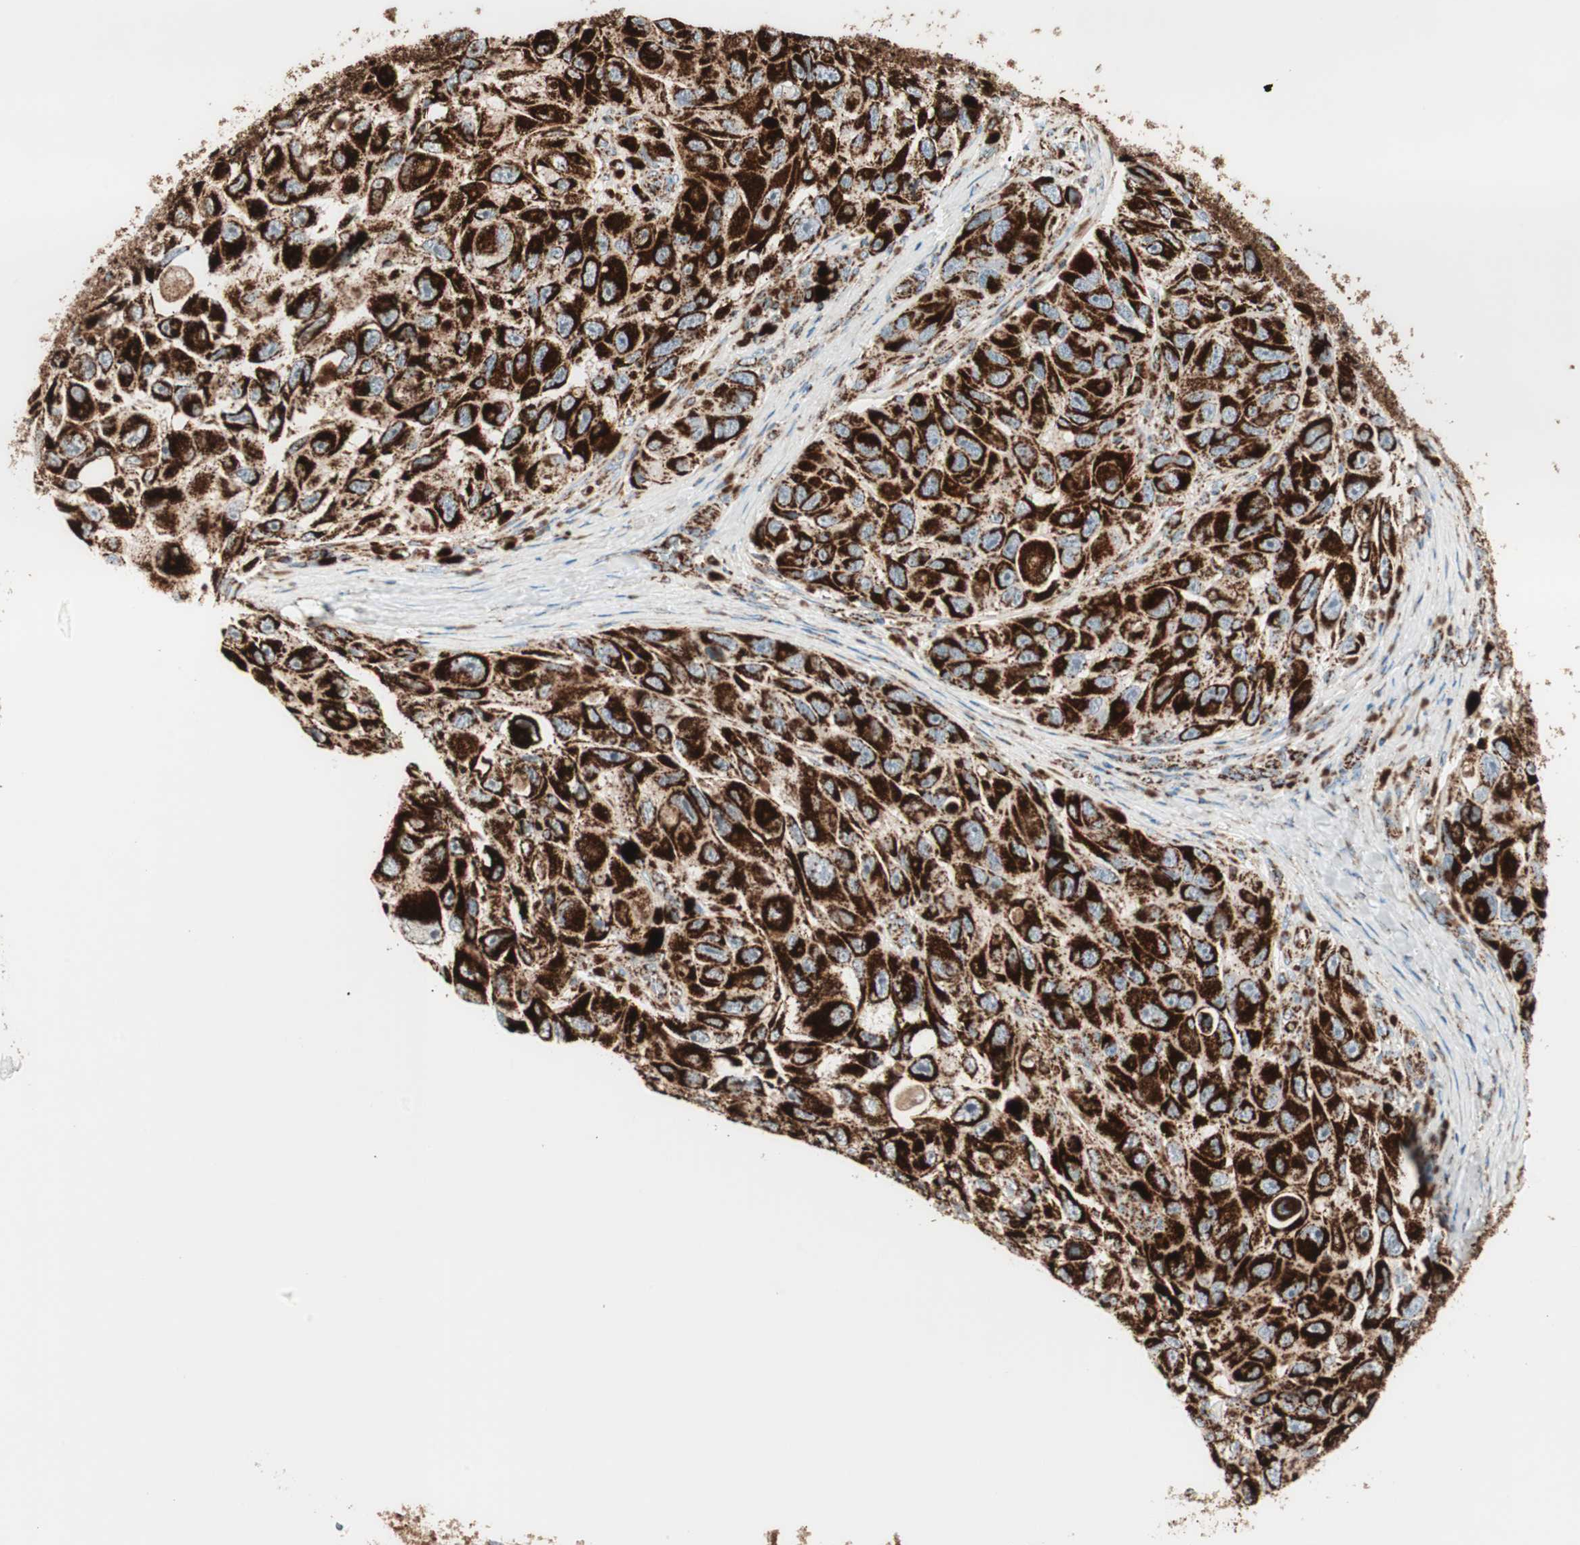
{"staining": {"intensity": "strong", "quantity": ">75%", "location": "cytoplasmic/membranous"}, "tissue": "melanoma", "cell_type": "Tumor cells", "image_type": "cancer", "snomed": [{"axis": "morphology", "description": "Malignant melanoma, NOS"}, {"axis": "topography", "description": "Skin"}], "caption": "Brown immunohistochemical staining in melanoma reveals strong cytoplasmic/membranous staining in about >75% of tumor cells. (Brightfield microscopy of DAB IHC at high magnification).", "gene": "TOMM20", "patient": {"sex": "female", "age": 73}}